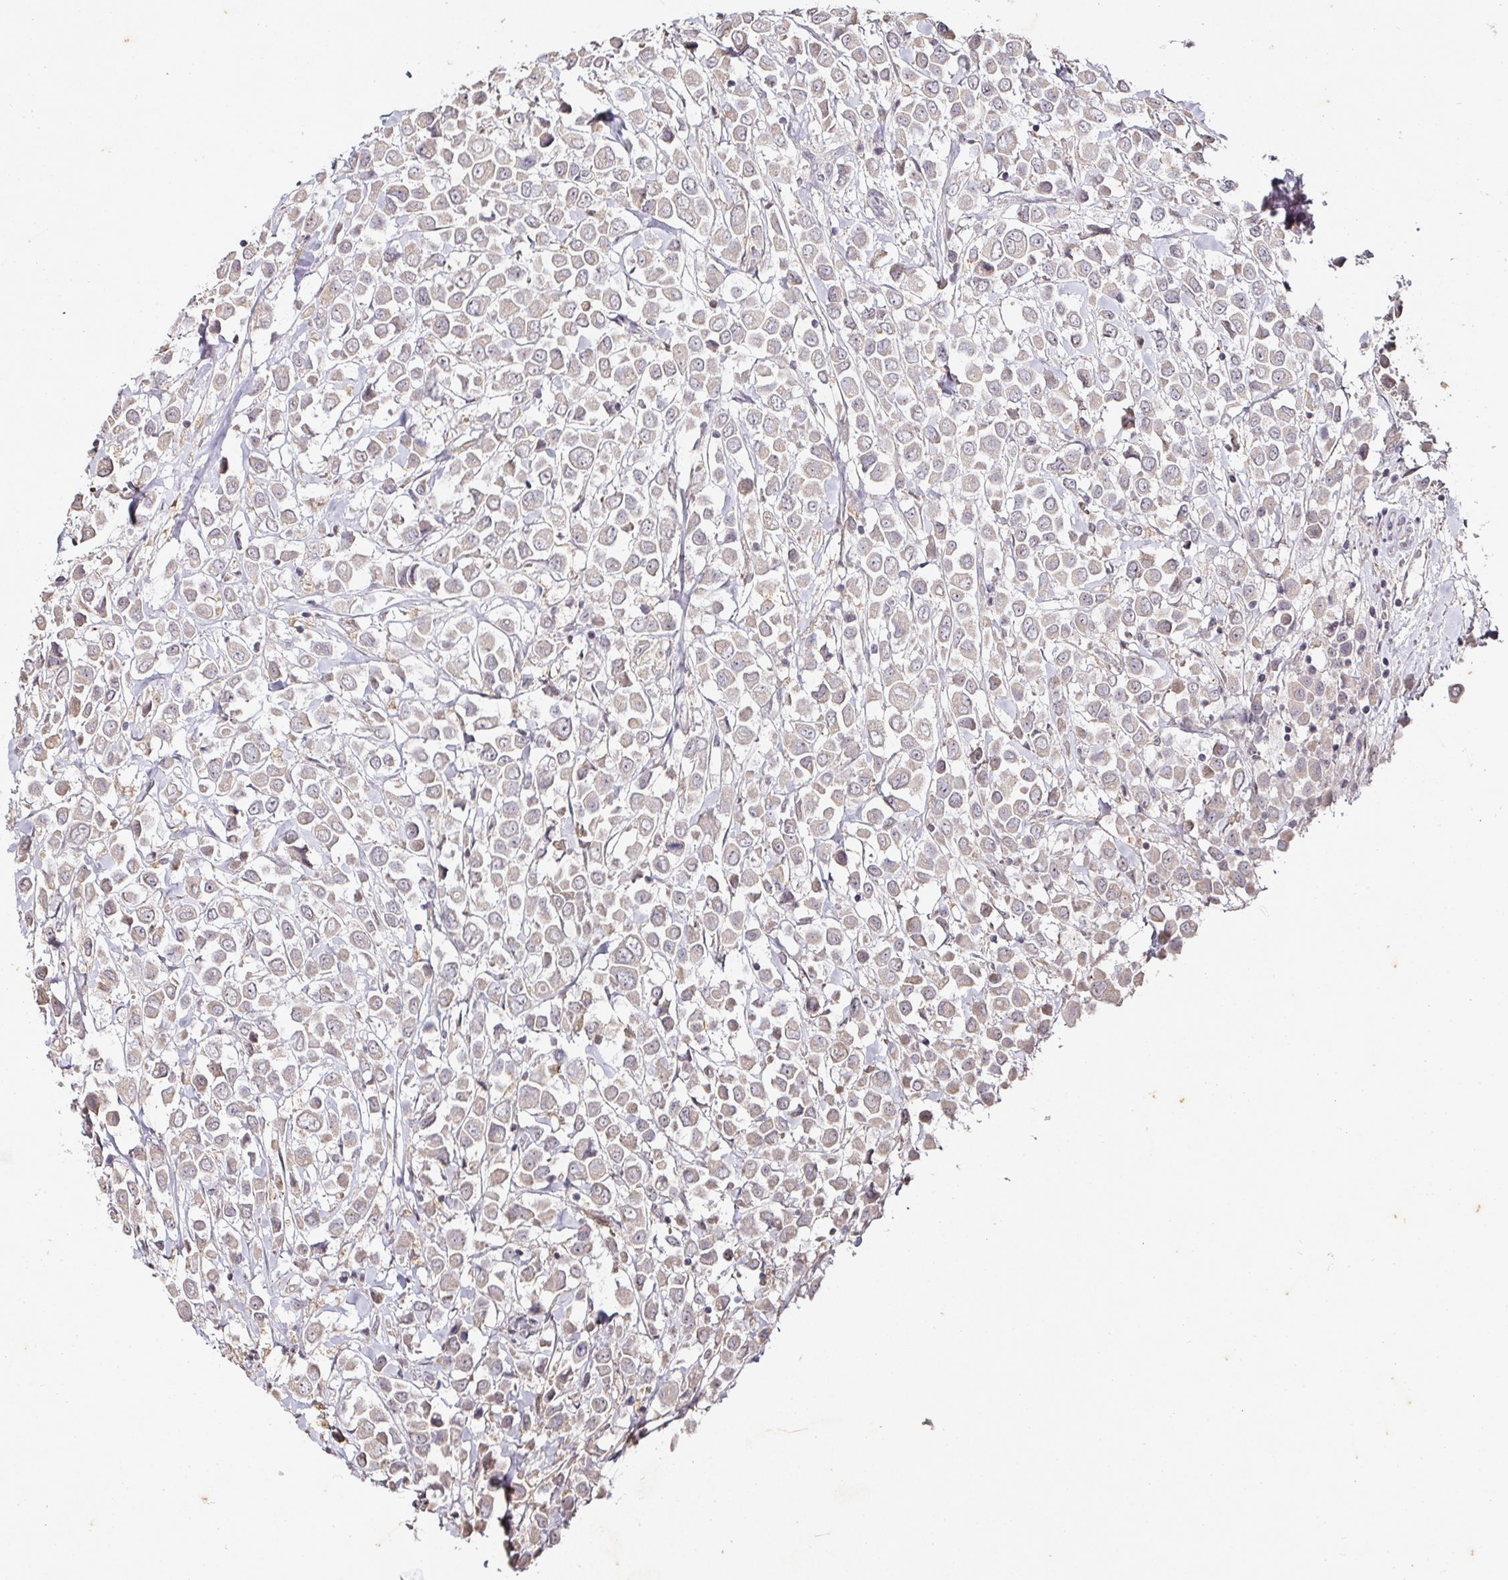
{"staining": {"intensity": "negative", "quantity": "none", "location": "none"}, "tissue": "breast cancer", "cell_type": "Tumor cells", "image_type": "cancer", "snomed": [{"axis": "morphology", "description": "Duct carcinoma"}, {"axis": "topography", "description": "Breast"}], "caption": "Human breast cancer (infiltrating ductal carcinoma) stained for a protein using immunohistochemistry (IHC) shows no staining in tumor cells.", "gene": "CAPN5", "patient": {"sex": "female", "age": 61}}